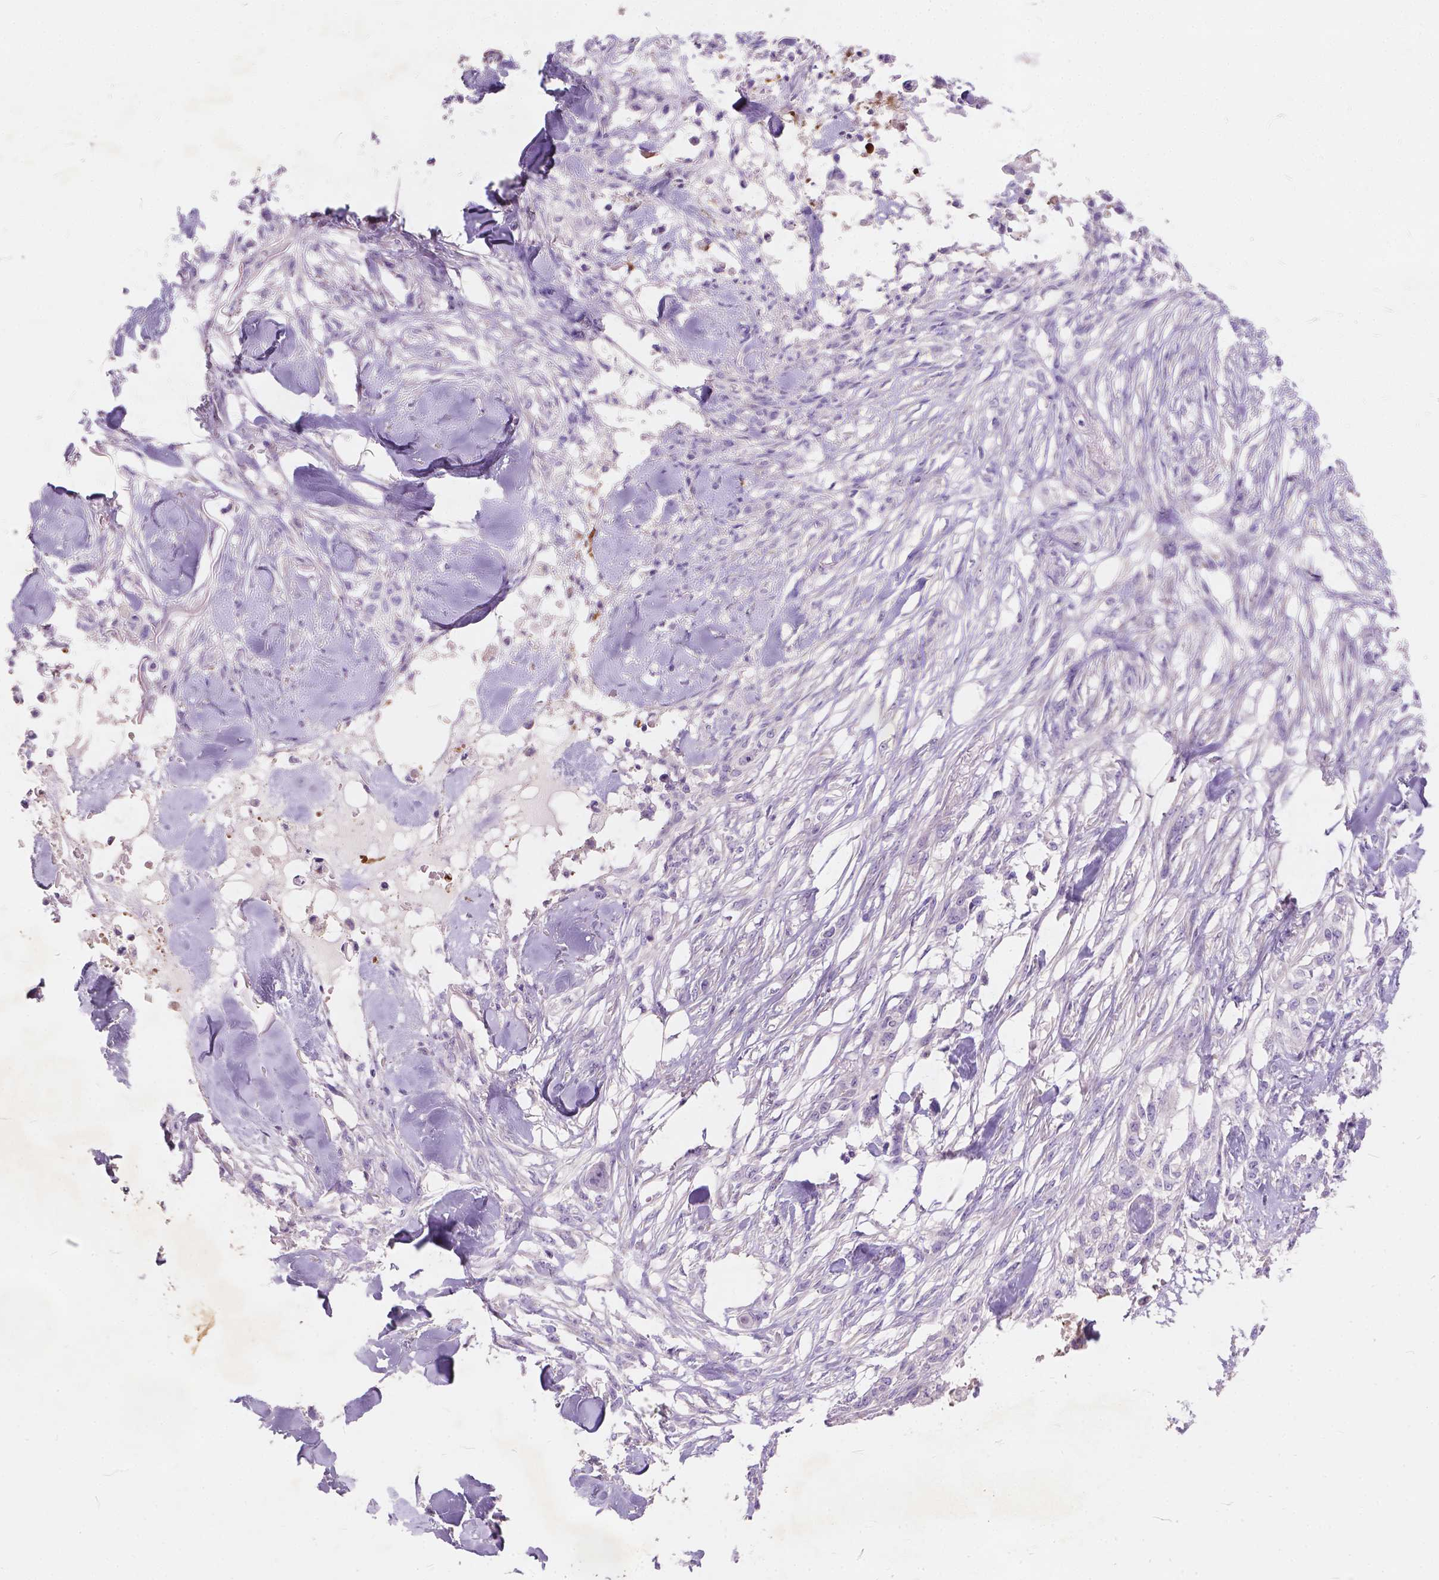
{"staining": {"intensity": "negative", "quantity": "none", "location": "none"}, "tissue": "skin cancer", "cell_type": "Tumor cells", "image_type": "cancer", "snomed": [{"axis": "morphology", "description": "Squamous cell carcinoma, NOS"}, {"axis": "topography", "description": "Skin"}], "caption": "This is an immunohistochemistry (IHC) photomicrograph of skin cancer. There is no expression in tumor cells.", "gene": "PEX11G", "patient": {"sex": "female", "age": 59}}